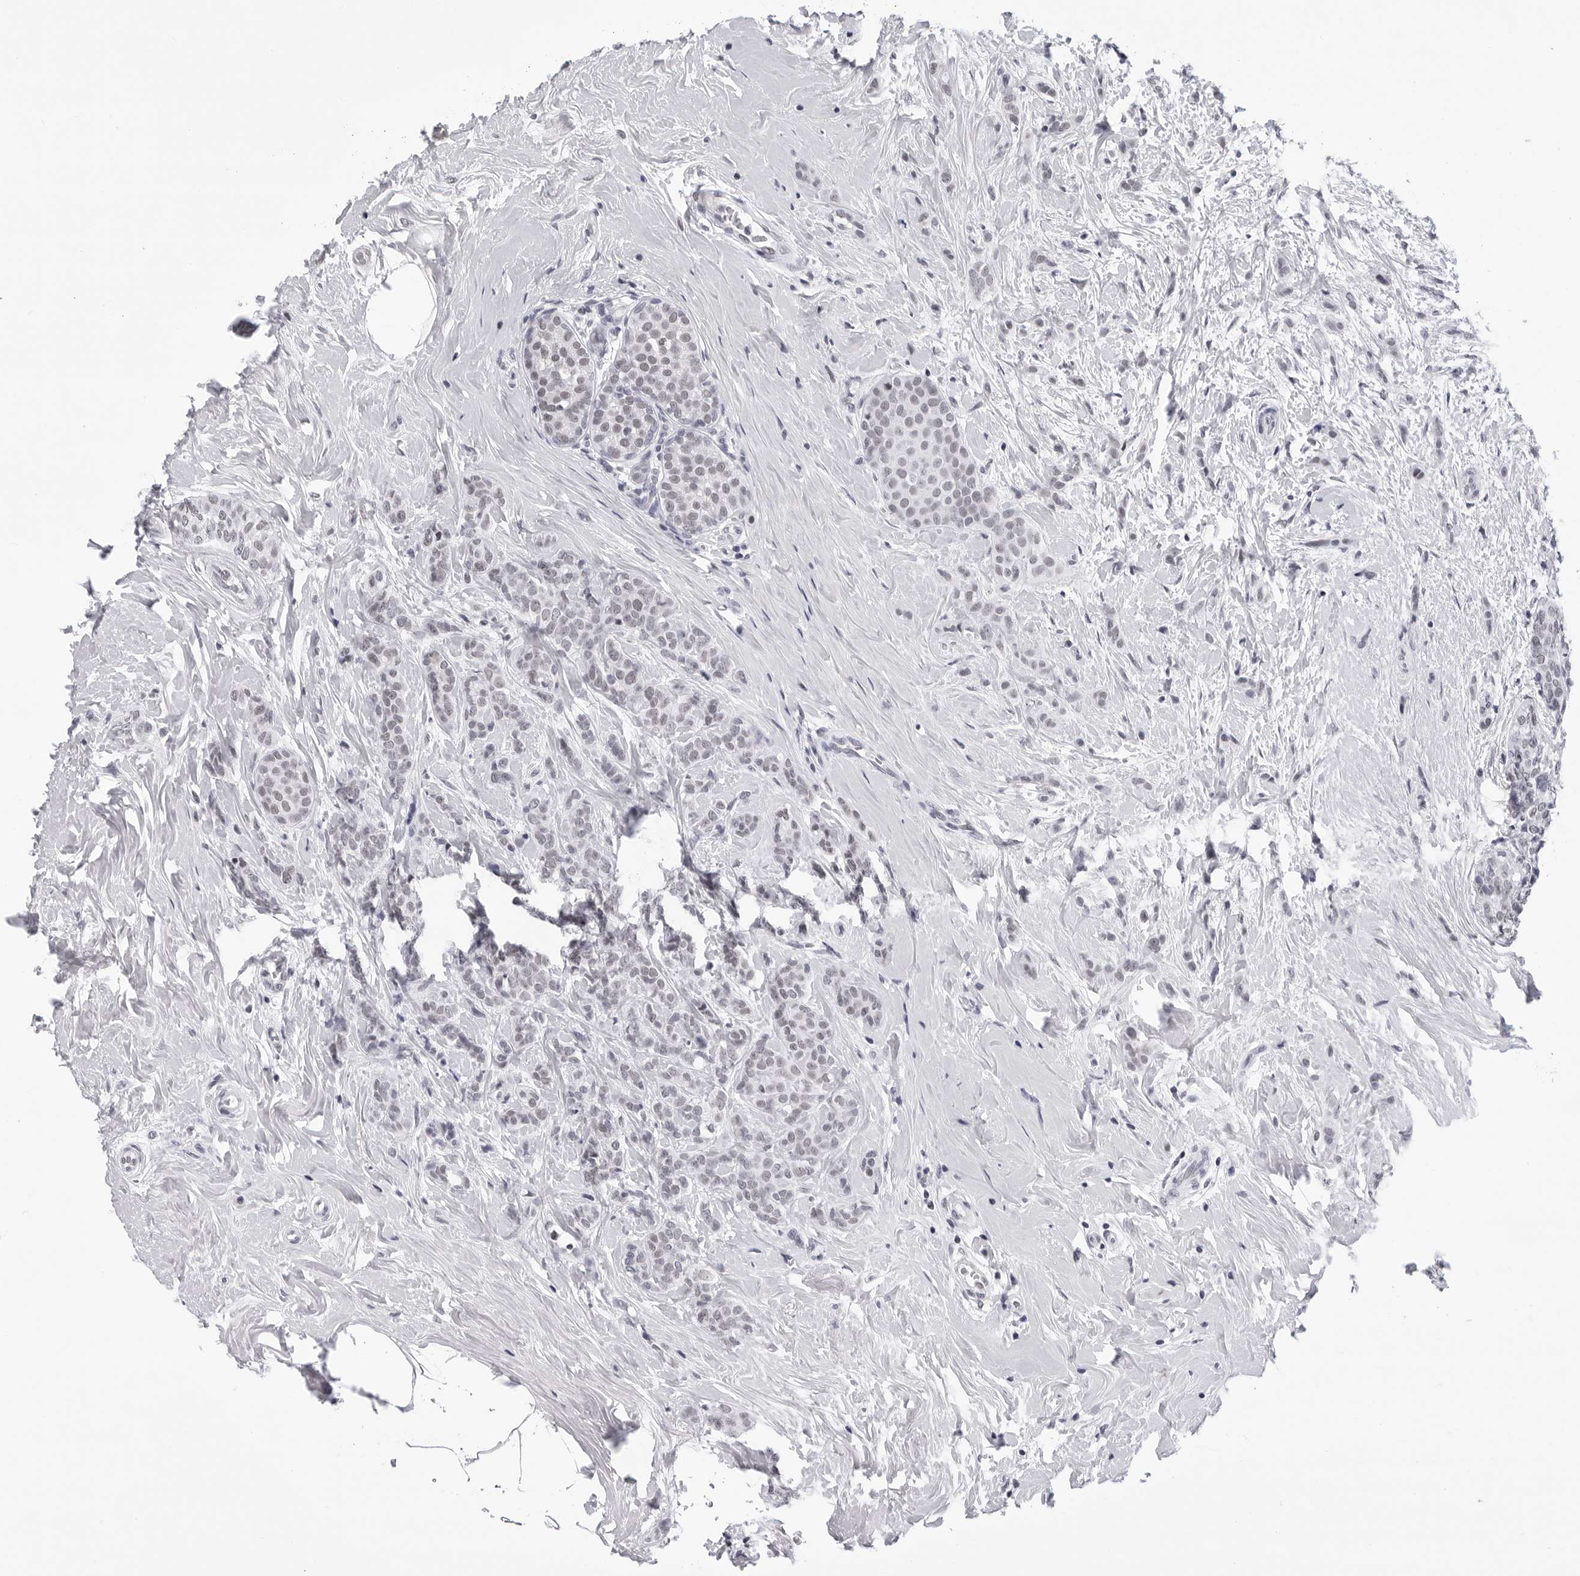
{"staining": {"intensity": "negative", "quantity": "none", "location": "none"}, "tissue": "breast cancer", "cell_type": "Tumor cells", "image_type": "cancer", "snomed": [{"axis": "morphology", "description": "Lobular carcinoma, in situ"}, {"axis": "morphology", "description": "Lobular carcinoma"}, {"axis": "topography", "description": "Breast"}], "caption": "Lobular carcinoma (breast) stained for a protein using immunohistochemistry (IHC) displays no expression tumor cells.", "gene": "SF3B4", "patient": {"sex": "female", "age": 41}}